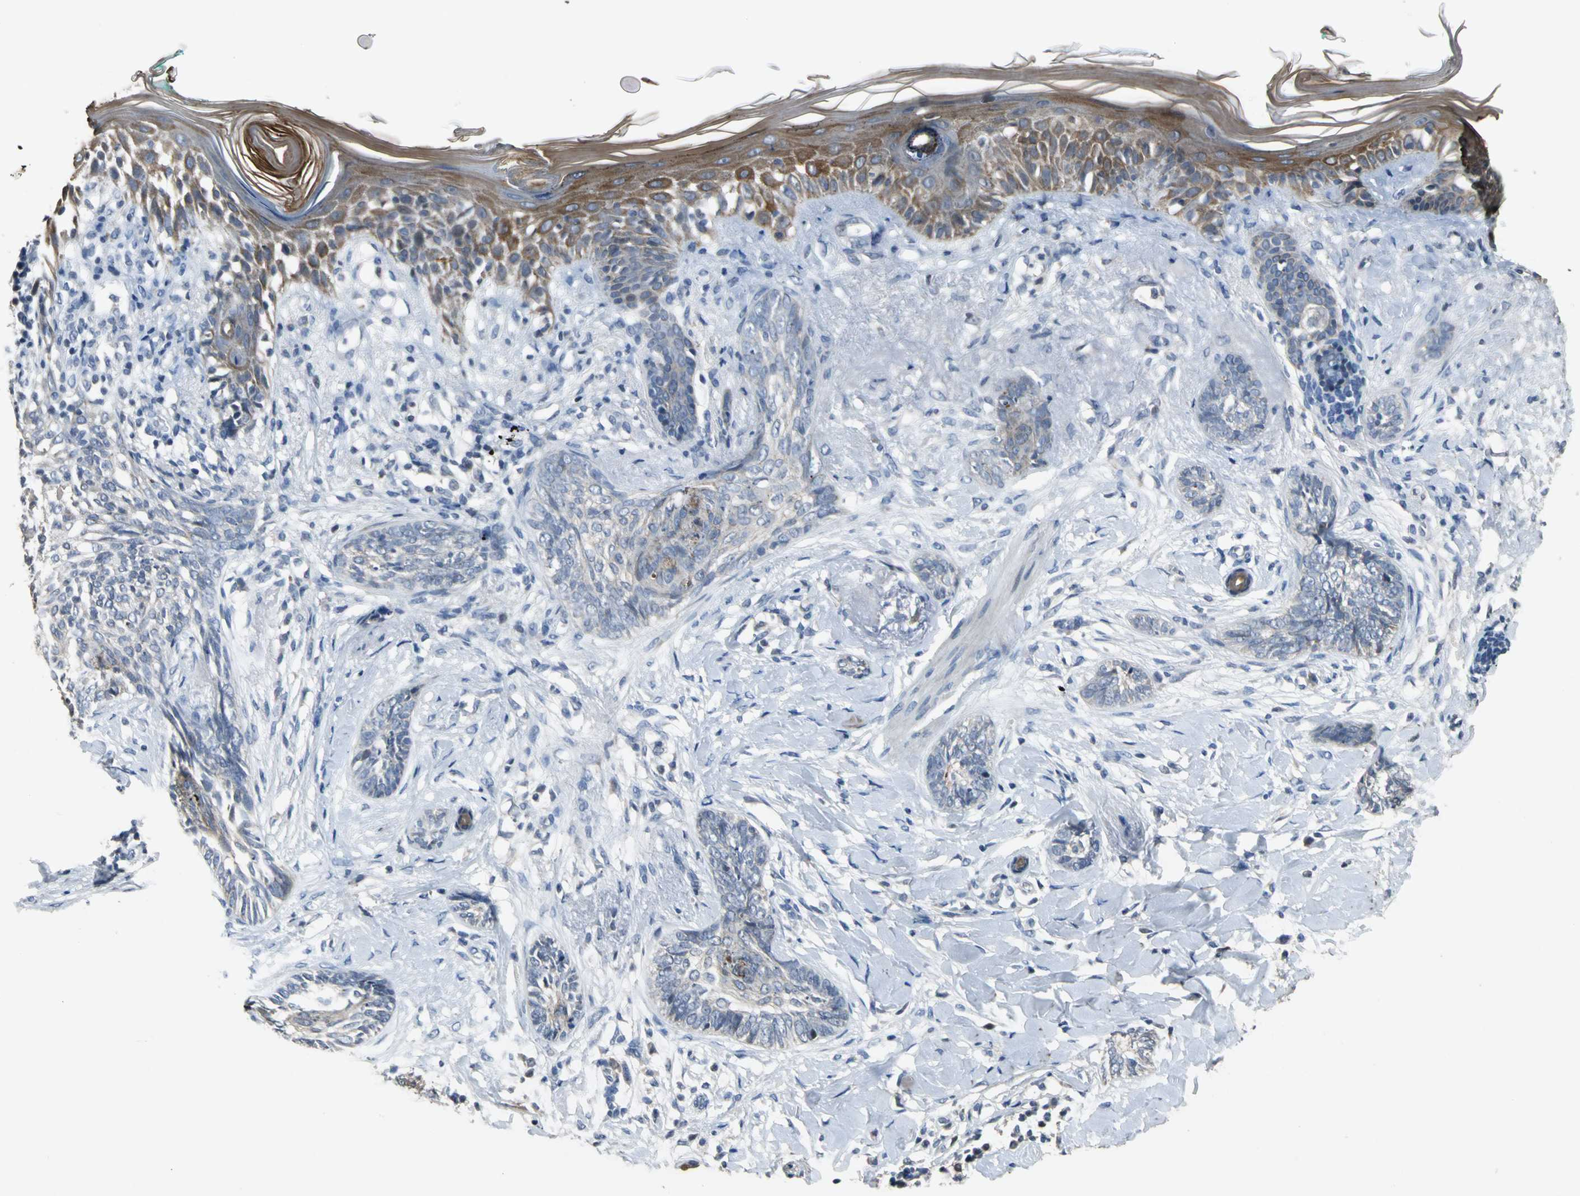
{"staining": {"intensity": "weak", "quantity": "<25%", "location": "cytoplasmic/membranous"}, "tissue": "skin cancer", "cell_type": "Tumor cells", "image_type": "cancer", "snomed": [{"axis": "morphology", "description": "Basal cell carcinoma"}, {"axis": "topography", "description": "Skin"}], "caption": "The histopathology image demonstrates no staining of tumor cells in basal cell carcinoma (skin).", "gene": "JADE3", "patient": {"sex": "female", "age": 58}}